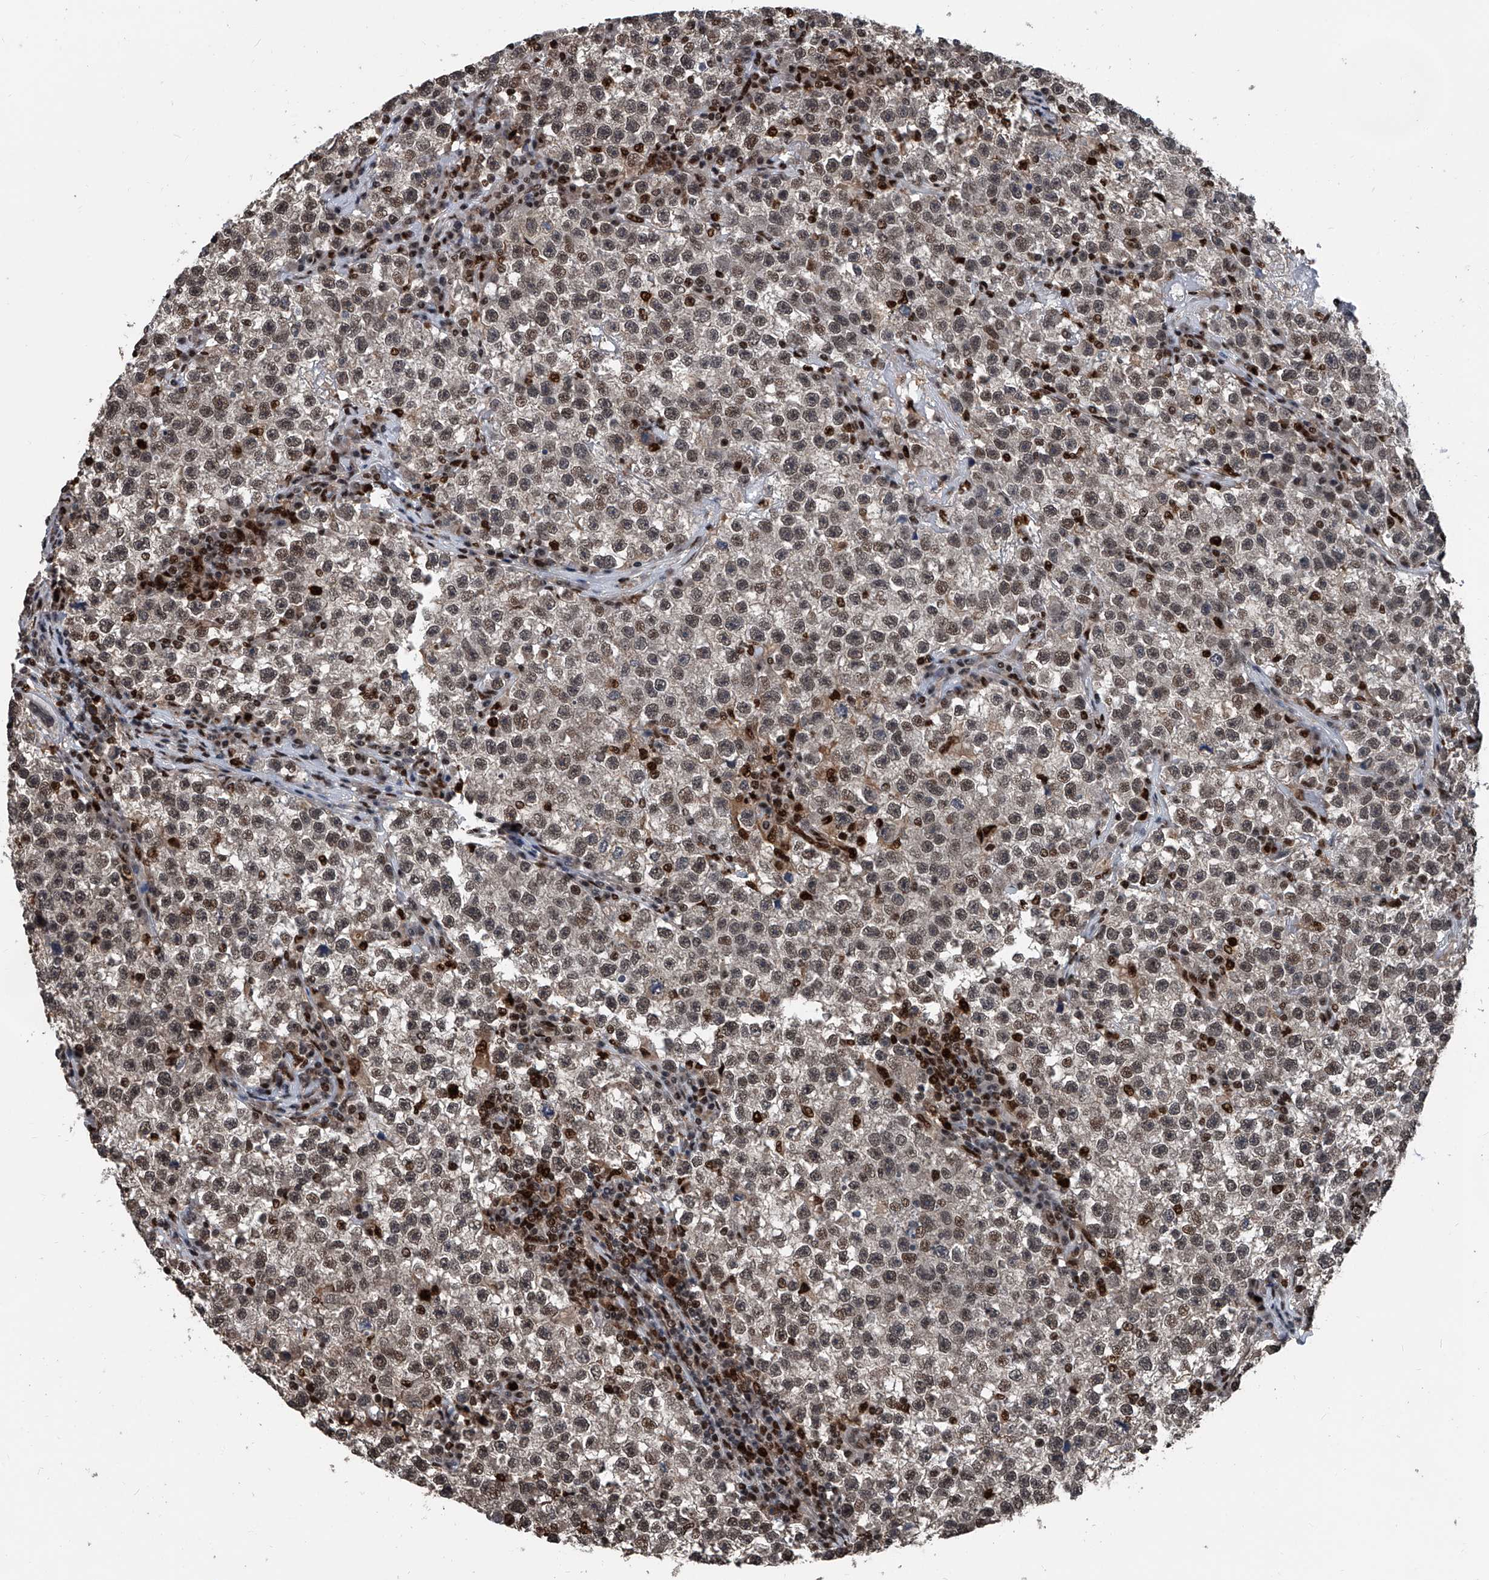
{"staining": {"intensity": "moderate", "quantity": ">75%", "location": "nuclear"}, "tissue": "testis cancer", "cell_type": "Tumor cells", "image_type": "cancer", "snomed": [{"axis": "morphology", "description": "Seminoma, NOS"}, {"axis": "topography", "description": "Testis"}], "caption": "Testis cancer (seminoma) tissue exhibits moderate nuclear positivity in about >75% of tumor cells, visualized by immunohistochemistry. Using DAB (brown) and hematoxylin (blue) stains, captured at high magnification using brightfield microscopy.", "gene": "FKBP5", "patient": {"sex": "male", "age": 22}}